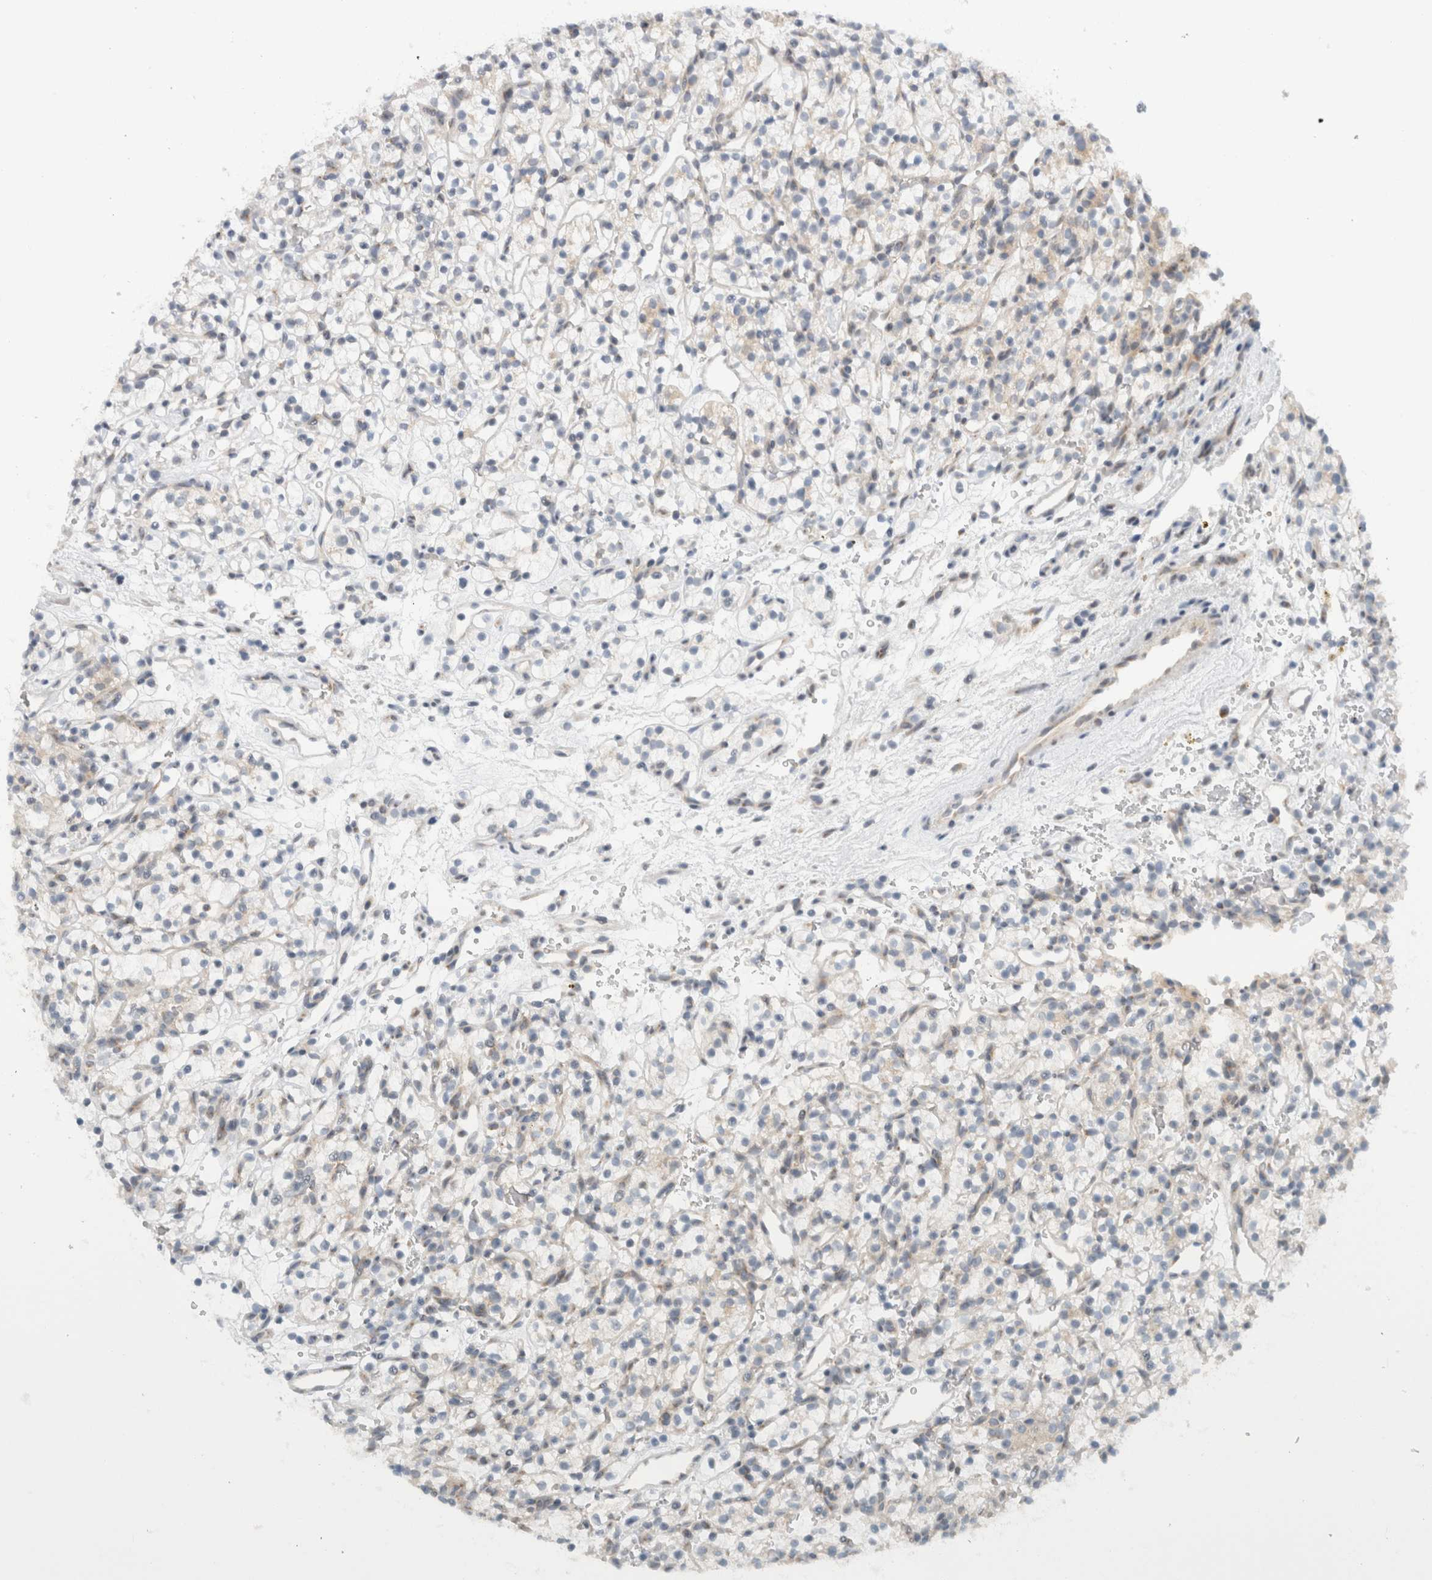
{"staining": {"intensity": "negative", "quantity": "none", "location": "none"}, "tissue": "renal cancer", "cell_type": "Tumor cells", "image_type": "cancer", "snomed": [{"axis": "morphology", "description": "Adenocarcinoma, NOS"}, {"axis": "topography", "description": "Kidney"}], "caption": "Immunohistochemical staining of adenocarcinoma (renal) reveals no significant positivity in tumor cells.", "gene": "CMC2", "patient": {"sex": "female", "age": 57}}